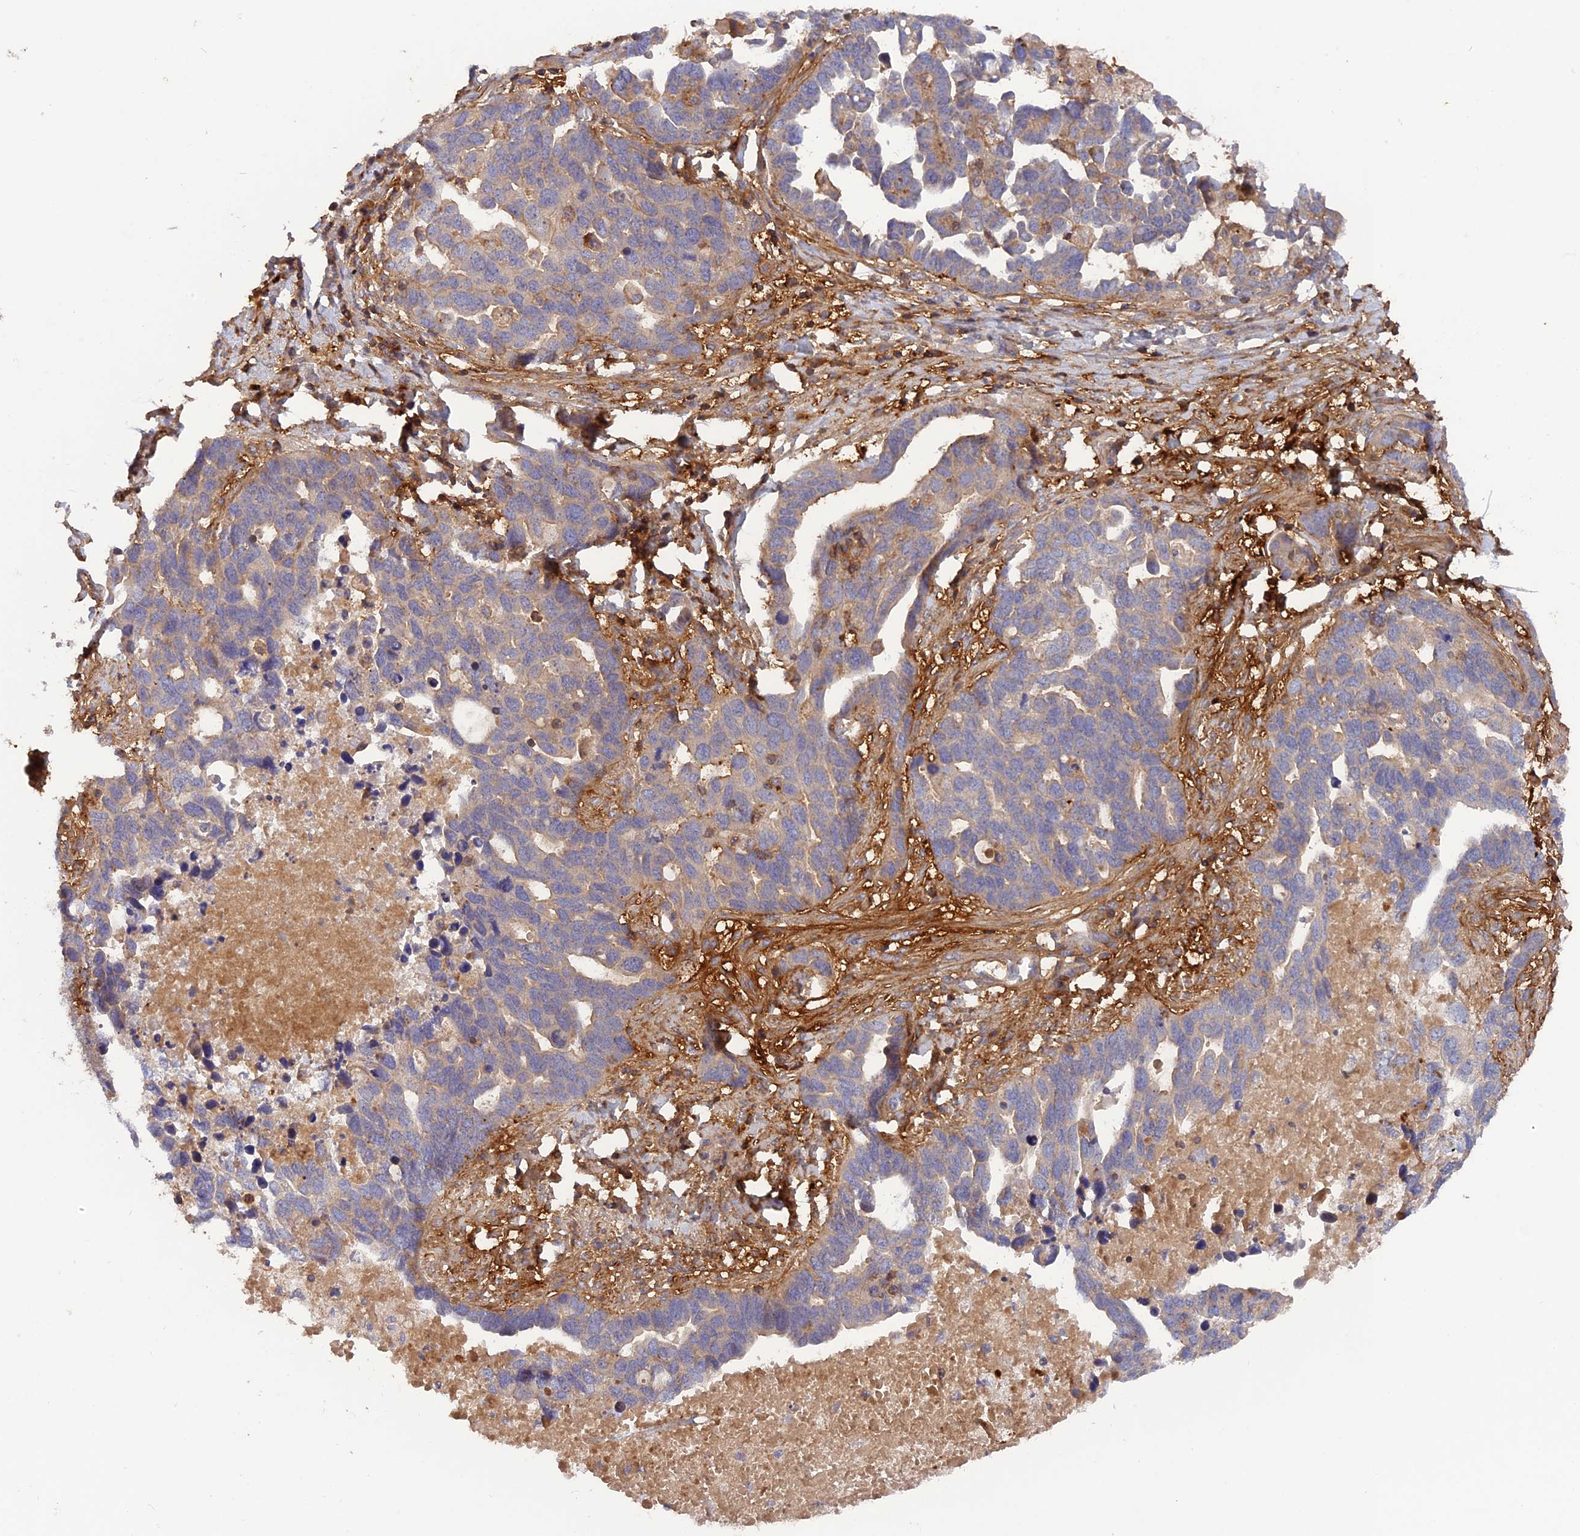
{"staining": {"intensity": "negative", "quantity": "none", "location": "none"}, "tissue": "ovarian cancer", "cell_type": "Tumor cells", "image_type": "cancer", "snomed": [{"axis": "morphology", "description": "Cystadenocarcinoma, serous, NOS"}, {"axis": "topography", "description": "Ovary"}], "caption": "This is an immunohistochemistry (IHC) image of human ovarian serous cystadenocarcinoma. There is no positivity in tumor cells.", "gene": "CPNE7", "patient": {"sex": "female", "age": 54}}